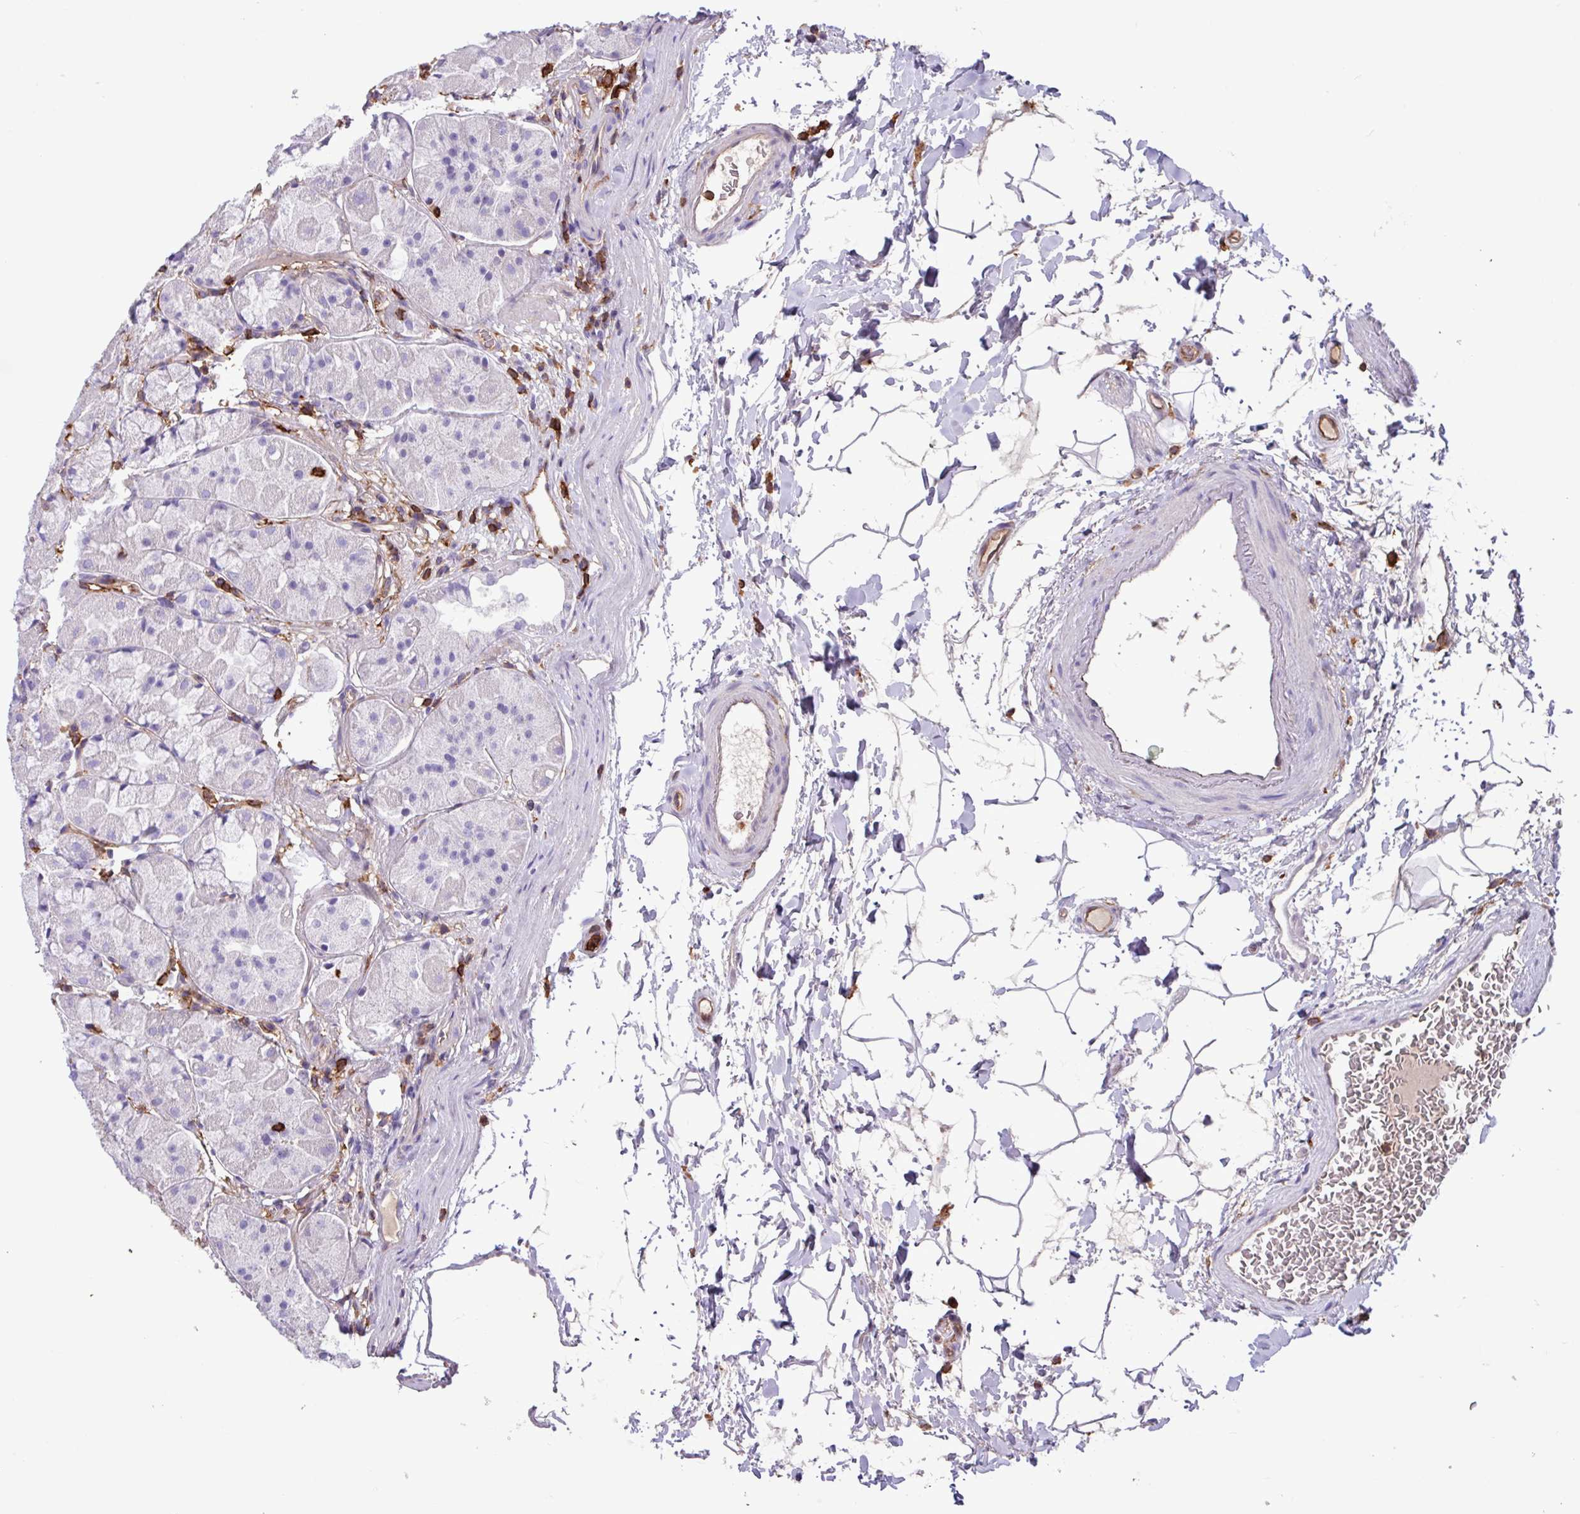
{"staining": {"intensity": "negative", "quantity": "none", "location": "none"}, "tissue": "stomach", "cell_type": "Glandular cells", "image_type": "normal", "snomed": [{"axis": "morphology", "description": "Normal tissue, NOS"}, {"axis": "topography", "description": "Stomach"}], "caption": "This is a micrograph of immunohistochemistry (IHC) staining of unremarkable stomach, which shows no expression in glandular cells. (Brightfield microscopy of DAB immunohistochemistry (IHC) at high magnification).", "gene": "PPP1R18", "patient": {"sex": "male", "age": 57}}